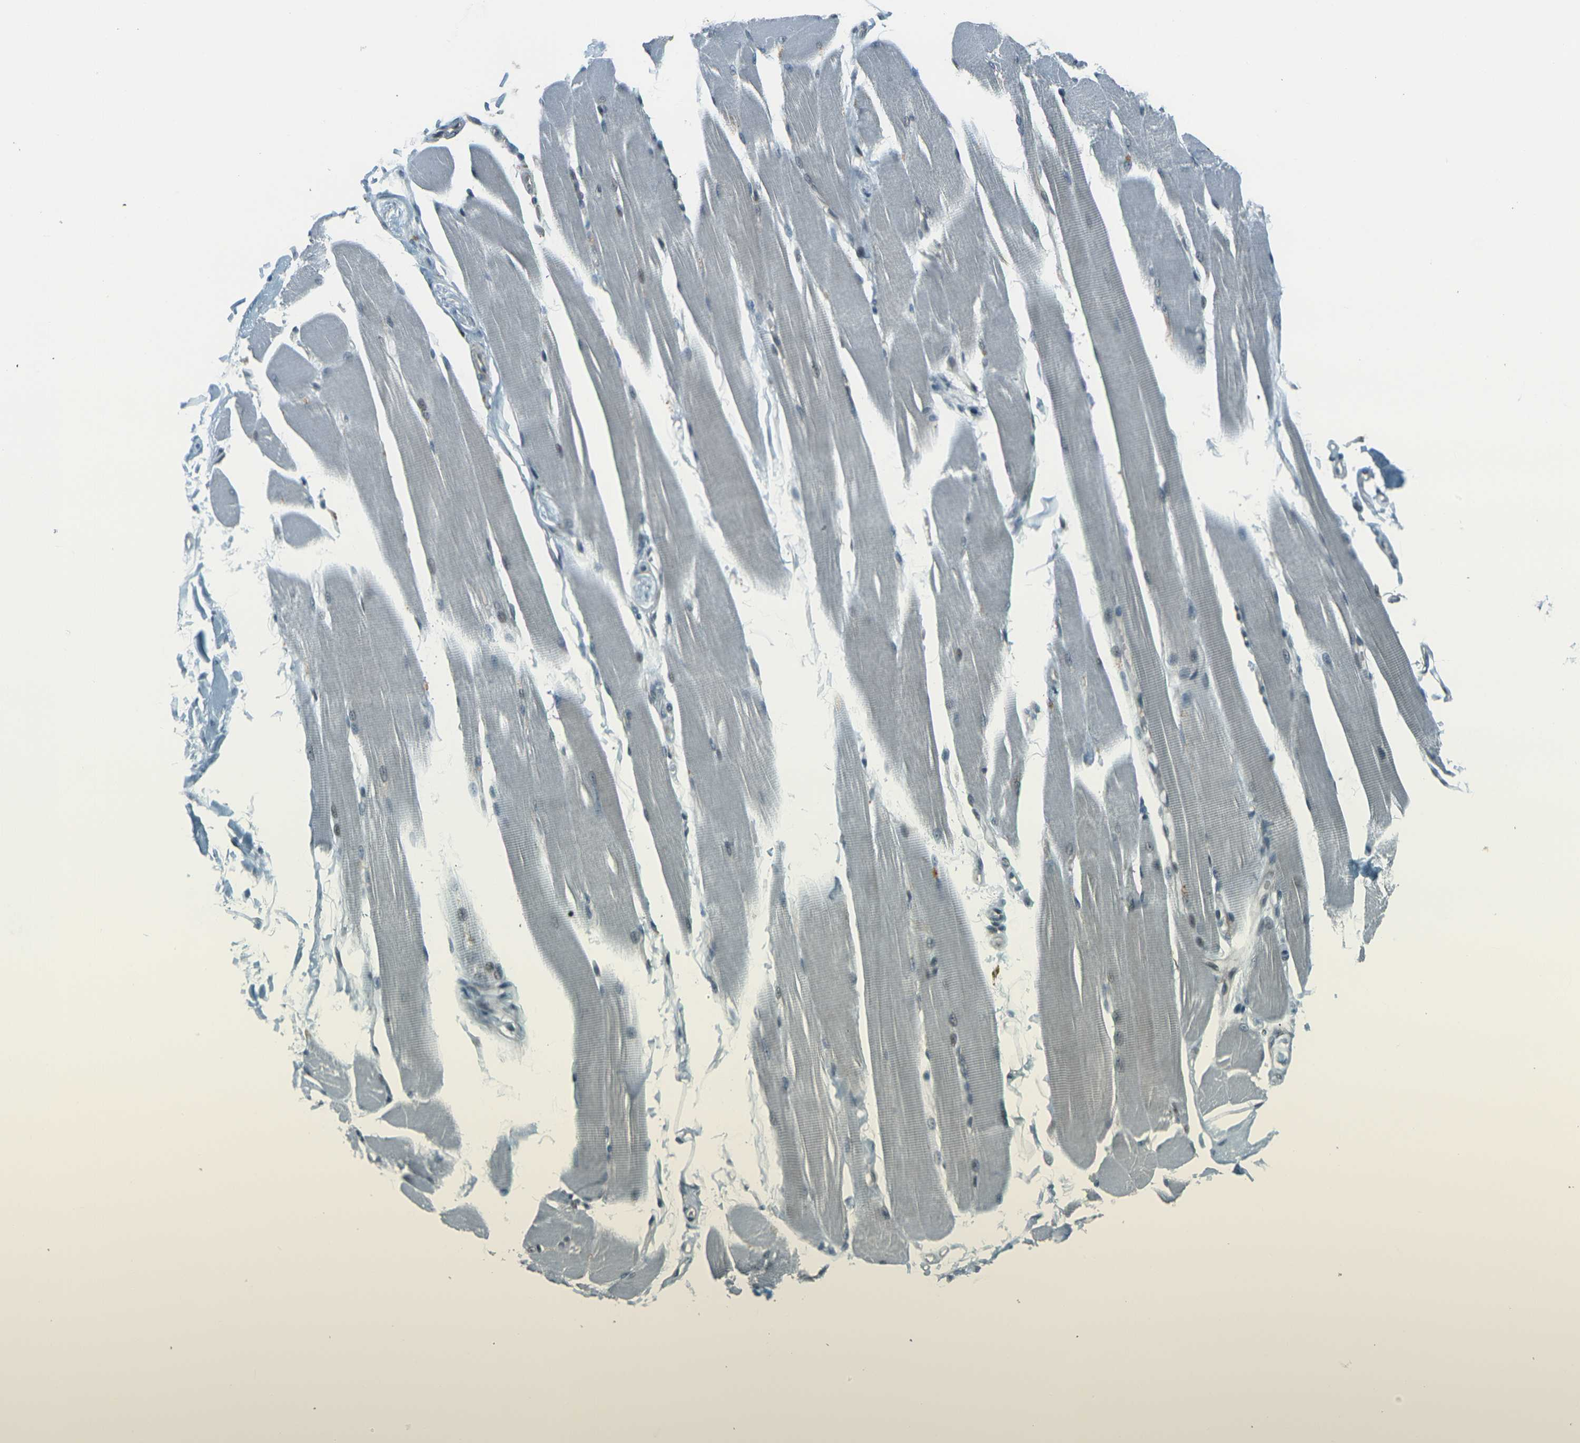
{"staining": {"intensity": "moderate", "quantity": "25%-75%", "location": "cytoplasmic/membranous,nuclear"}, "tissue": "skeletal muscle", "cell_type": "Myocytes", "image_type": "normal", "snomed": [{"axis": "morphology", "description": "Normal tissue, NOS"}, {"axis": "topography", "description": "Skeletal muscle"}, {"axis": "topography", "description": "Peripheral nerve tissue"}], "caption": "Approximately 25%-75% of myocytes in normal human skeletal muscle exhibit moderate cytoplasmic/membranous,nuclear protein staining as visualized by brown immunohistochemical staining.", "gene": "GPR19", "patient": {"sex": "female", "age": 84}}